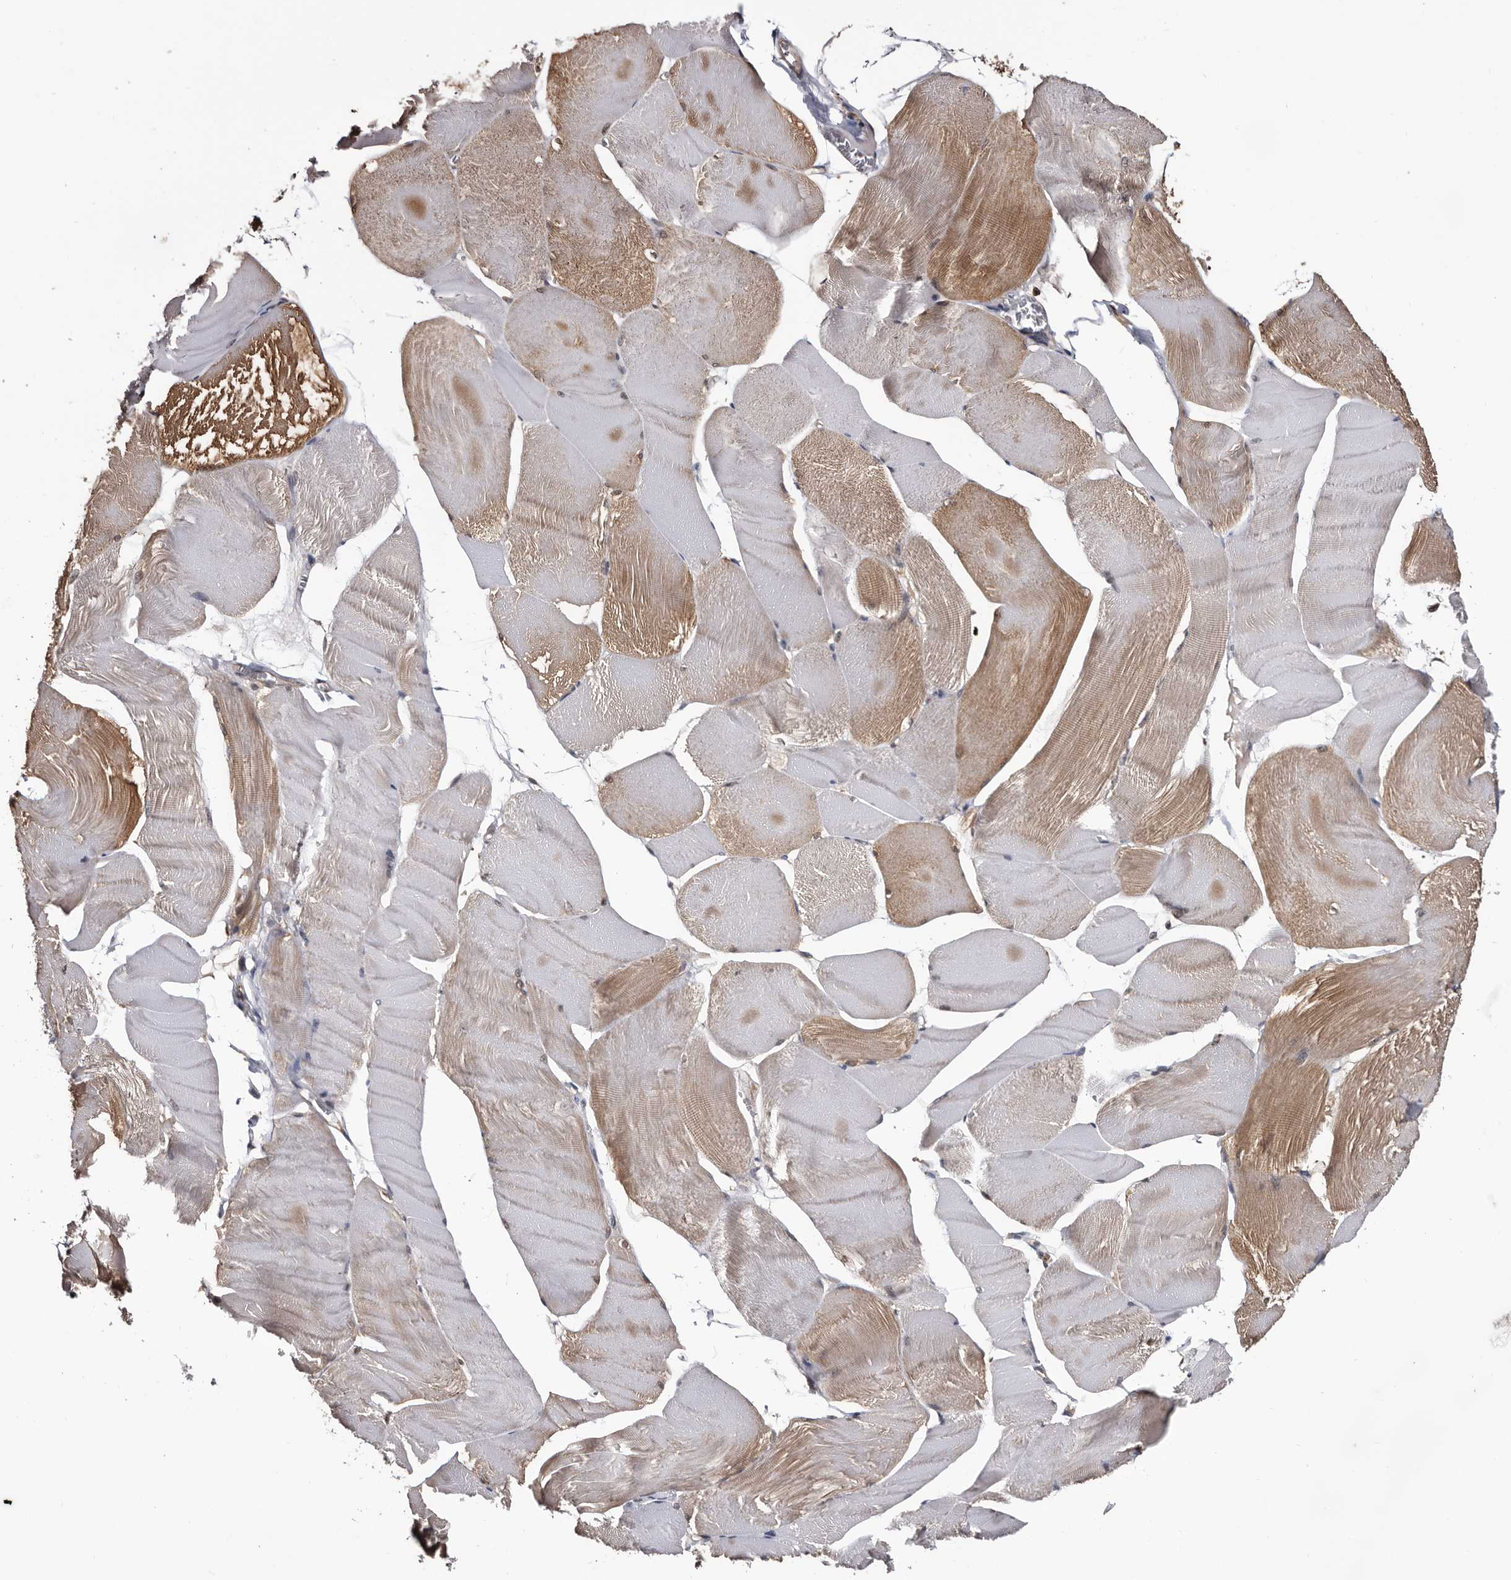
{"staining": {"intensity": "moderate", "quantity": "25%-75%", "location": "cytoplasmic/membranous"}, "tissue": "skeletal muscle", "cell_type": "Myocytes", "image_type": "normal", "snomed": [{"axis": "morphology", "description": "Normal tissue, NOS"}, {"axis": "morphology", "description": "Basal cell carcinoma"}, {"axis": "topography", "description": "Skeletal muscle"}], "caption": "Immunohistochemistry of benign skeletal muscle exhibits medium levels of moderate cytoplasmic/membranous staining in approximately 25%-75% of myocytes.", "gene": "TTI2", "patient": {"sex": "female", "age": 64}}